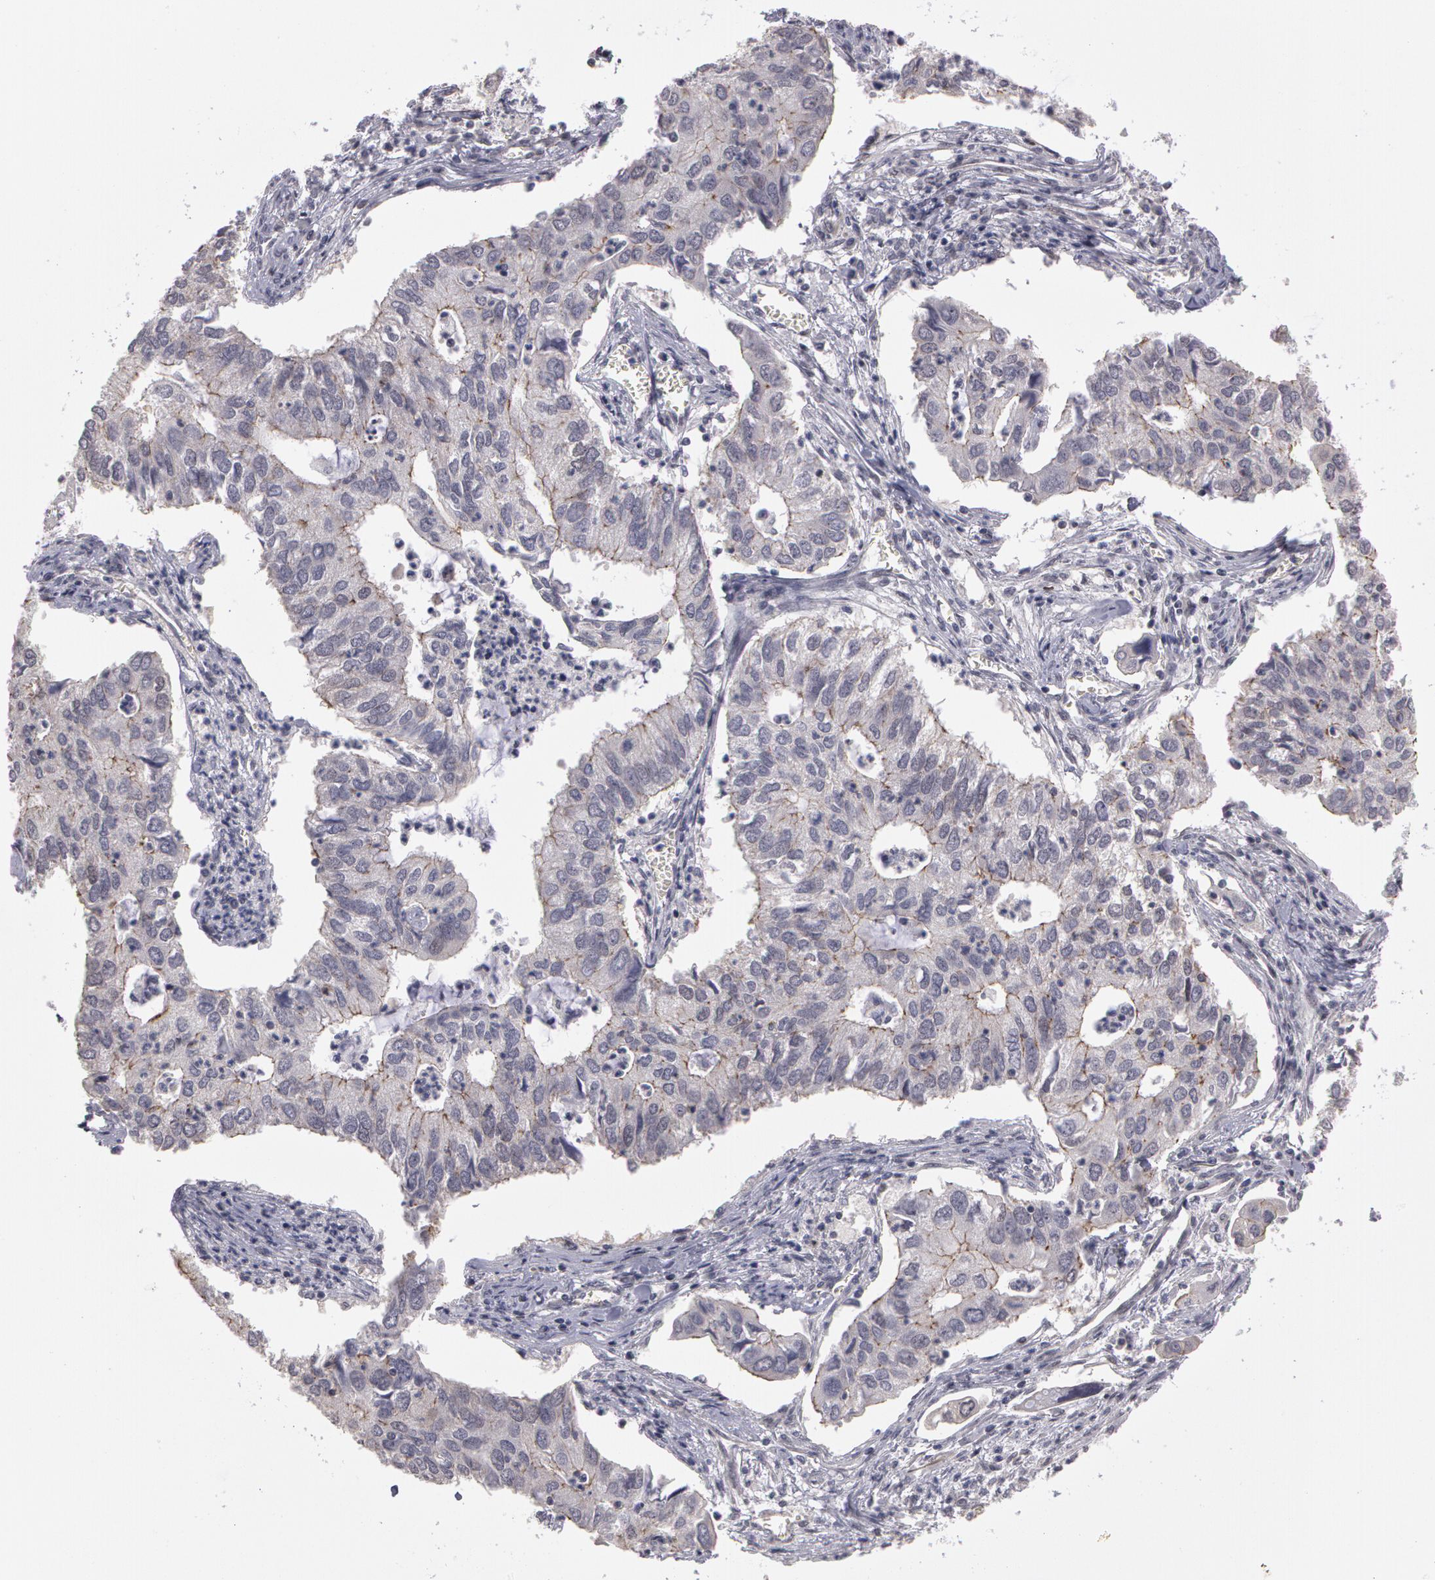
{"staining": {"intensity": "negative", "quantity": "none", "location": "none"}, "tissue": "lung cancer", "cell_type": "Tumor cells", "image_type": "cancer", "snomed": [{"axis": "morphology", "description": "Adenocarcinoma, NOS"}, {"axis": "topography", "description": "Lung"}], "caption": "A micrograph of human lung adenocarcinoma is negative for staining in tumor cells. (DAB immunohistochemistry visualized using brightfield microscopy, high magnification).", "gene": "PRICKLE1", "patient": {"sex": "male", "age": 48}}